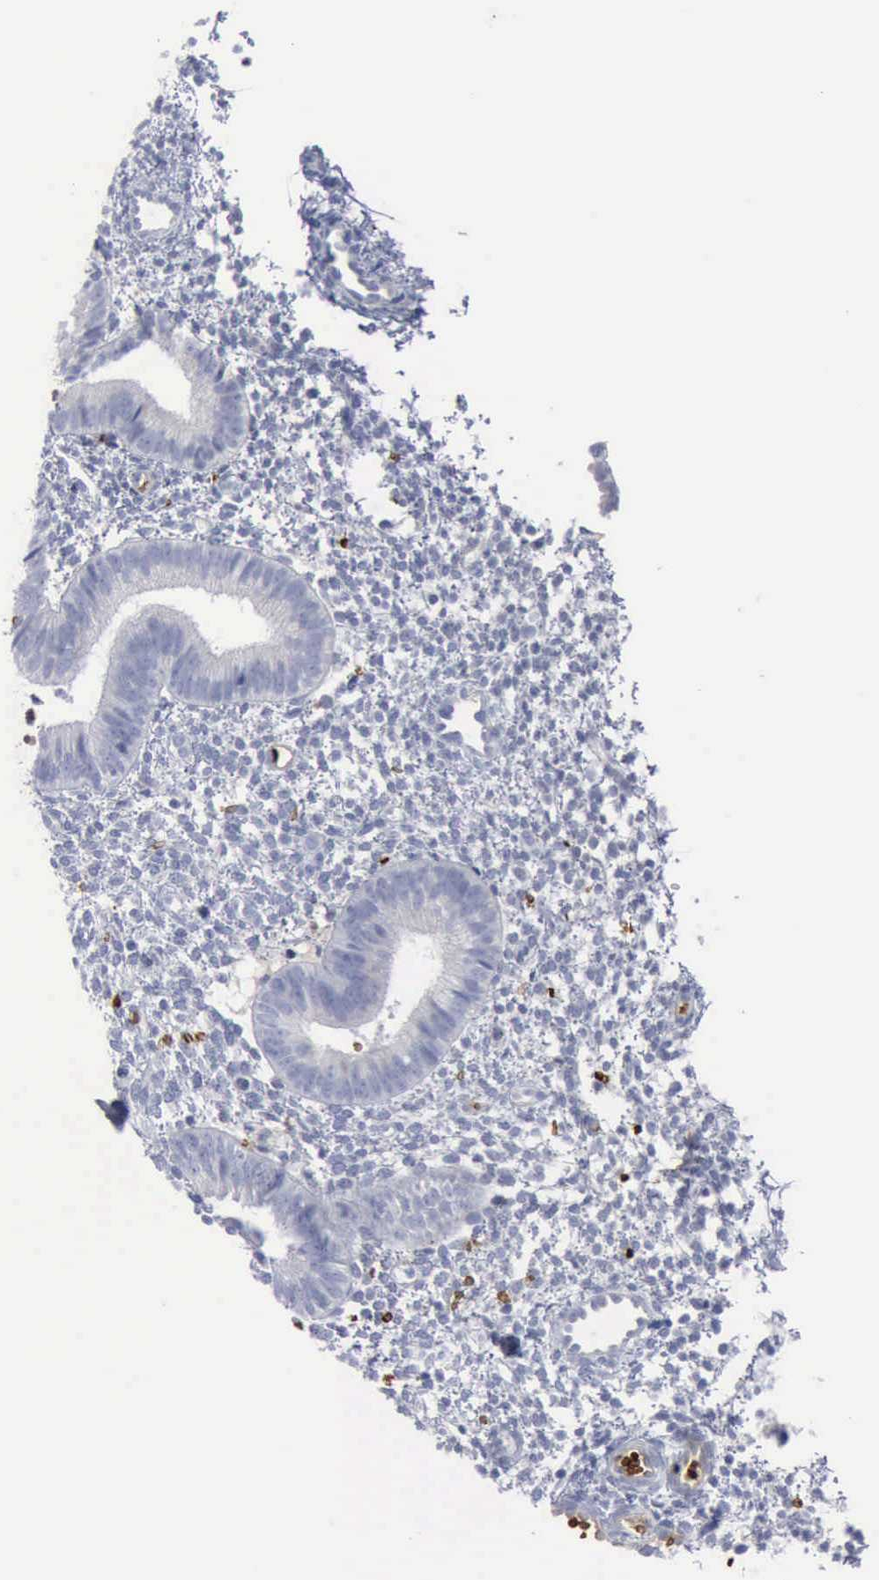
{"staining": {"intensity": "negative", "quantity": "none", "location": "none"}, "tissue": "endometrium", "cell_type": "Cells in endometrial stroma", "image_type": "normal", "snomed": [{"axis": "morphology", "description": "Normal tissue, NOS"}, {"axis": "topography", "description": "Endometrium"}], "caption": "An IHC histopathology image of unremarkable endometrium is shown. There is no staining in cells in endometrial stroma of endometrium.", "gene": "TGFB1", "patient": {"sex": "female", "age": 35}}